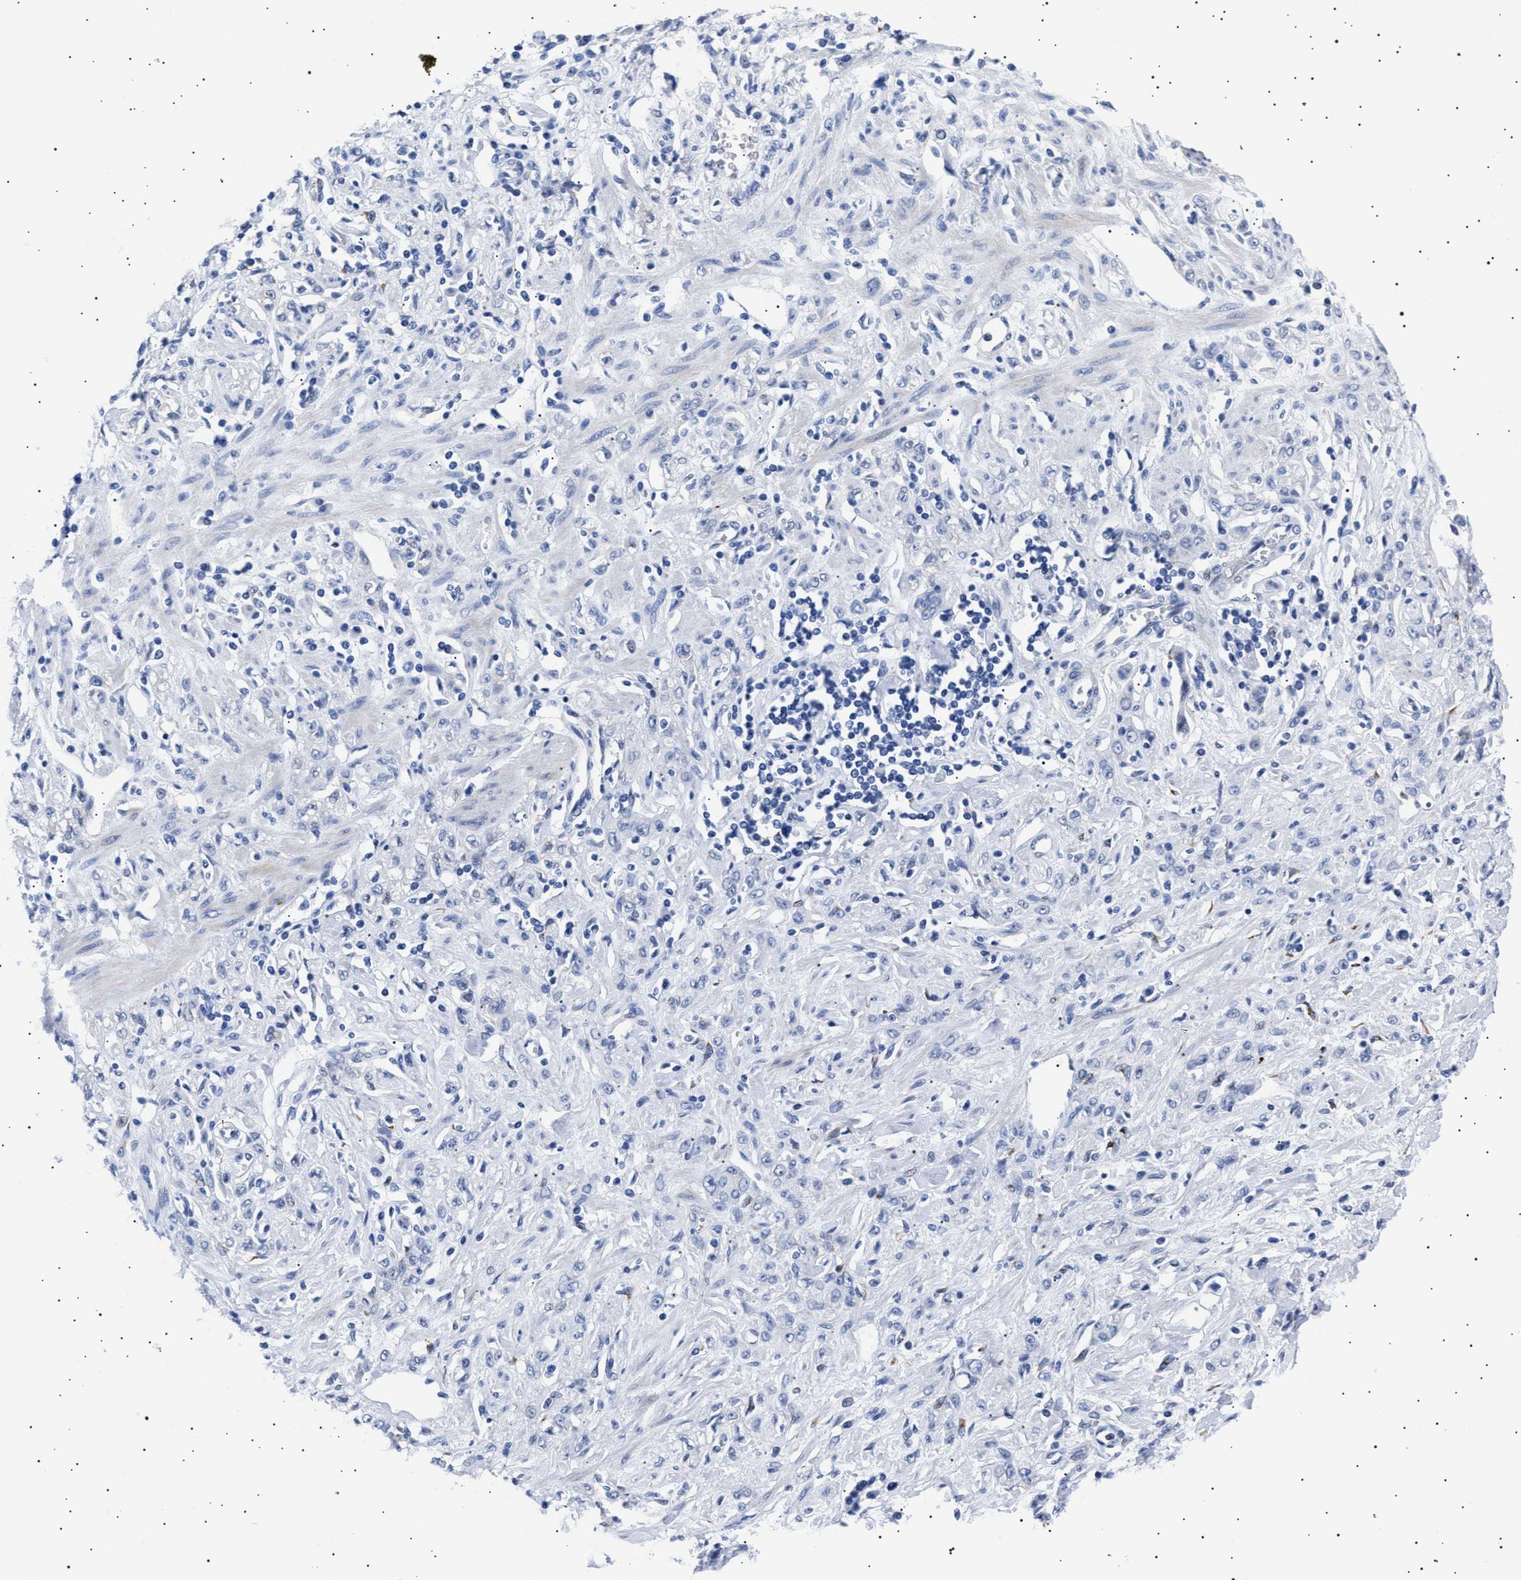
{"staining": {"intensity": "negative", "quantity": "none", "location": "none"}, "tissue": "stomach cancer", "cell_type": "Tumor cells", "image_type": "cancer", "snomed": [{"axis": "morphology", "description": "Normal tissue, NOS"}, {"axis": "morphology", "description": "Adenocarcinoma, NOS"}, {"axis": "topography", "description": "Stomach"}], "caption": "High power microscopy histopathology image of an immunohistochemistry photomicrograph of stomach adenocarcinoma, revealing no significant positivity in tumor cells. (Immunohistochemistry (ihc), brightfield microscopy, high magnification).", "gene": "HEMGN", "patient": {"sex": "male", "age": 82}}